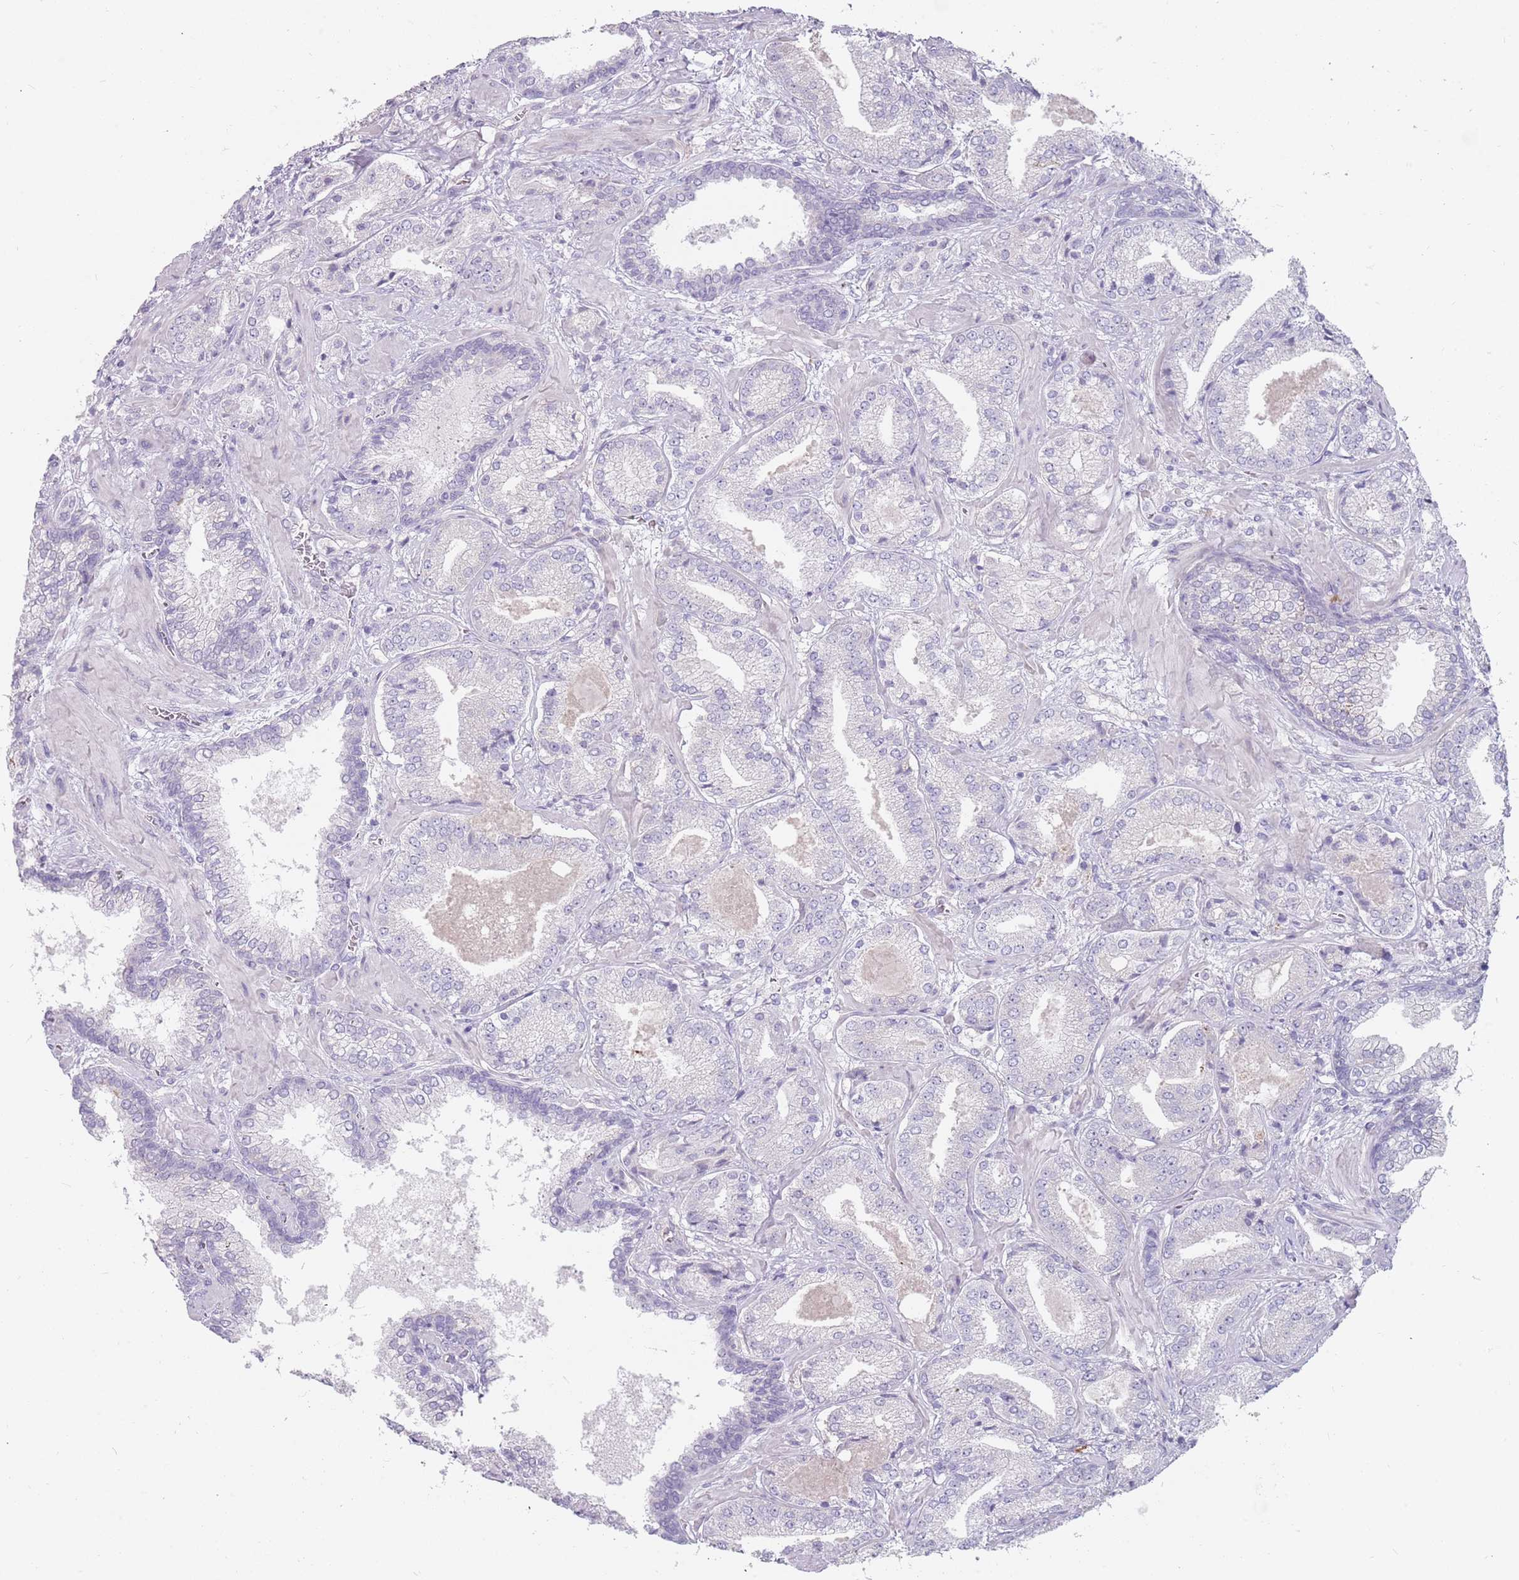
{"staining": {"intensity": "negative", "quantity": "none", "location": "none"}, "tissue": "prostate cancer", "cell_type": "Tumor cells", "image_type": "cancer", "snomed": [{"axis": "morphology", "description": "Adenocarcinoma, High grade"}, {"axis": "topography", "description": "Prostate"}], "caption": "IHC photomicrograph of neoplastic tissue: human prostate adenocarcinoma (high-grade) stained with DAB (3,3'-diaminobenzidine) reveals no significant protein positivity in tumor cells.", "gene": "DDX4", "patient": {"sex": "male", "age": 63}}